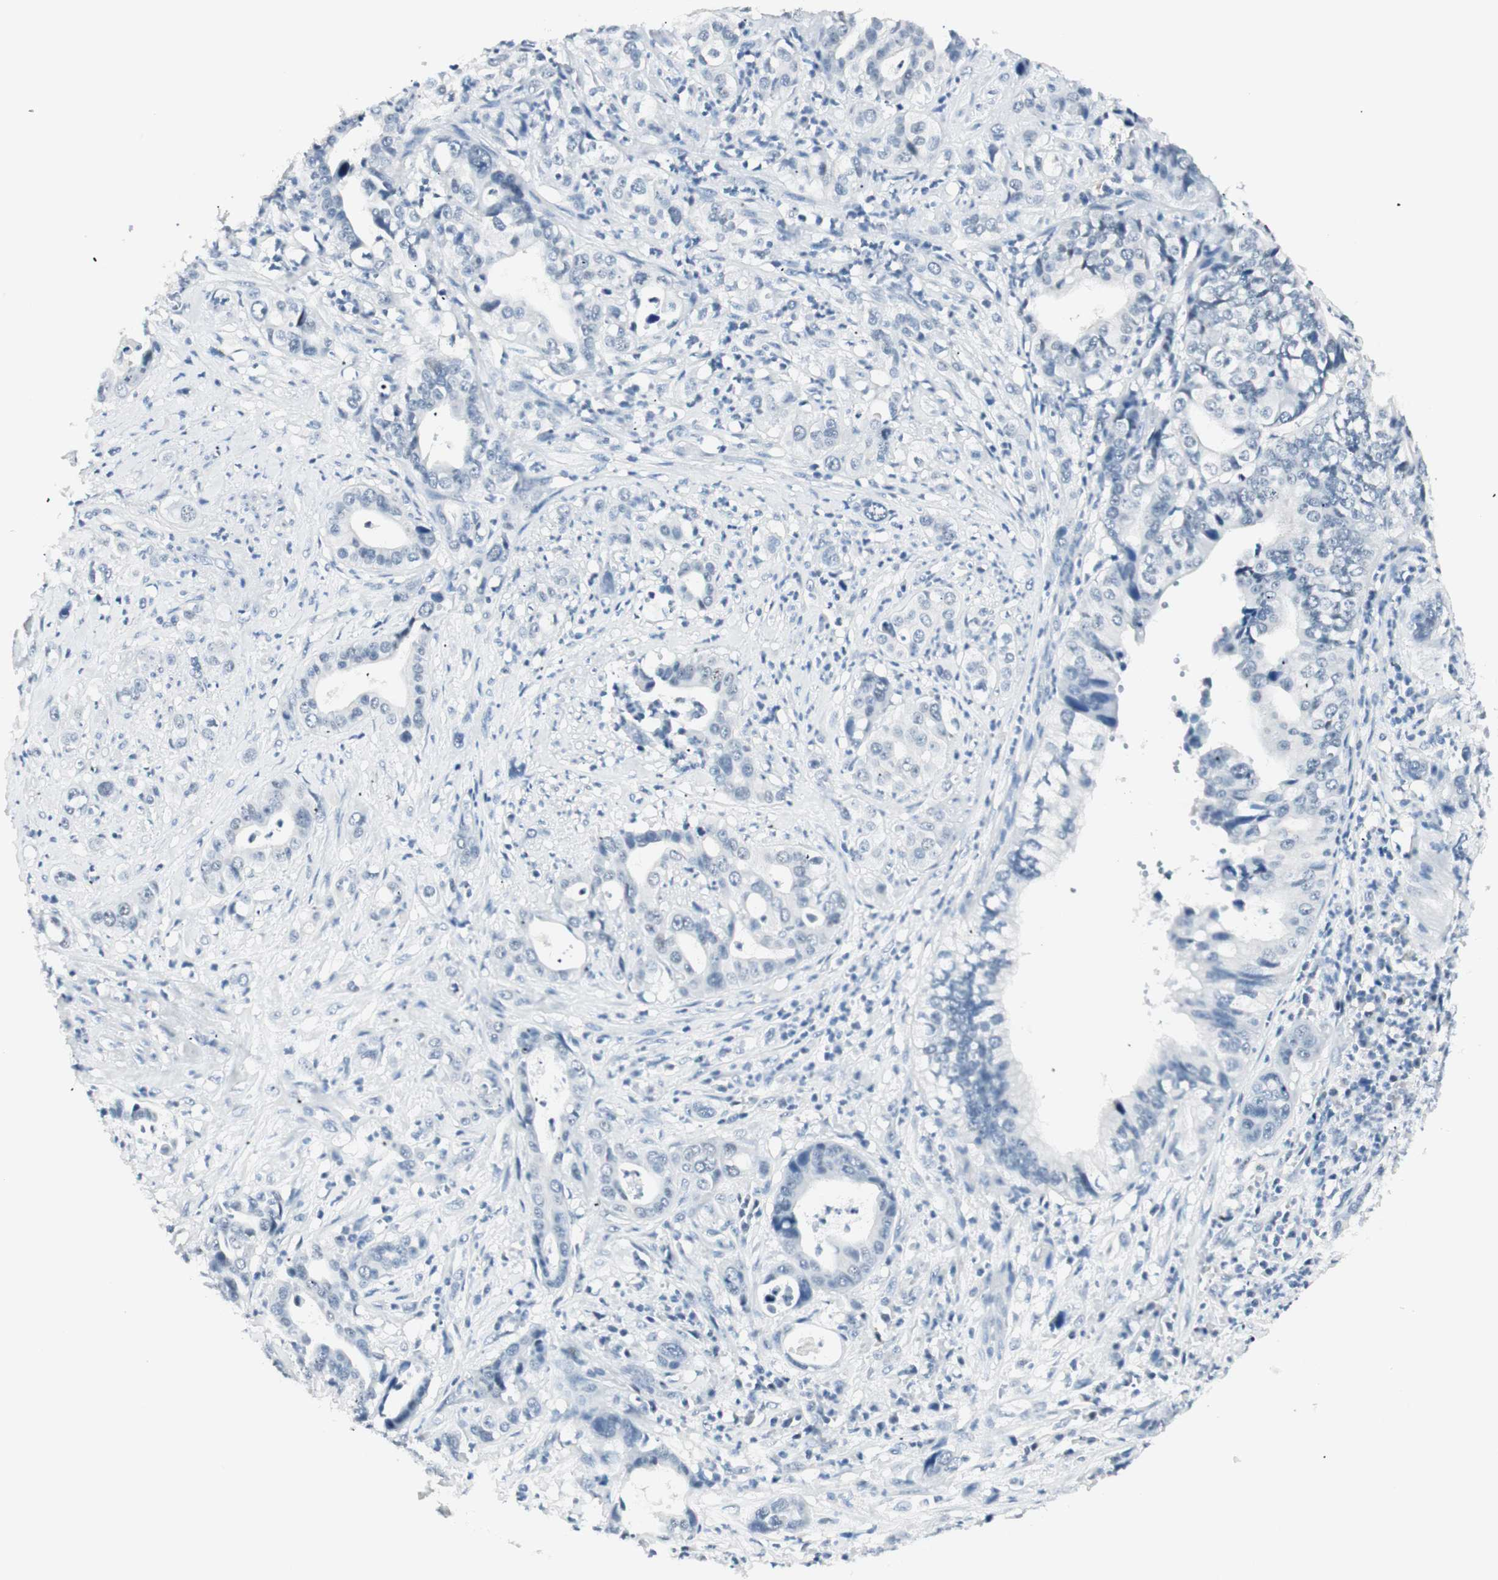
{"staining": {"intensity": "negative", "quantity": "none", "location": "none"}, "tissue": "liver cancer", "cell_type": "Tumor cells", "image_type": "cancer", "snomed": [{"axis": "morphology", "description": "Cholangiocarcinoma"}, {"axis": "topography", "description": "Liver"}], "caption": "IHC histopathology image of neoplastic tissue: liver cholangiocarcinoma stained with DAB (3,3'-diaminobenzidine) reveals no significant protein positivity in tumor cells.", "gene": "HOXB13", "patient": {"sex": "female", "age": 61}}